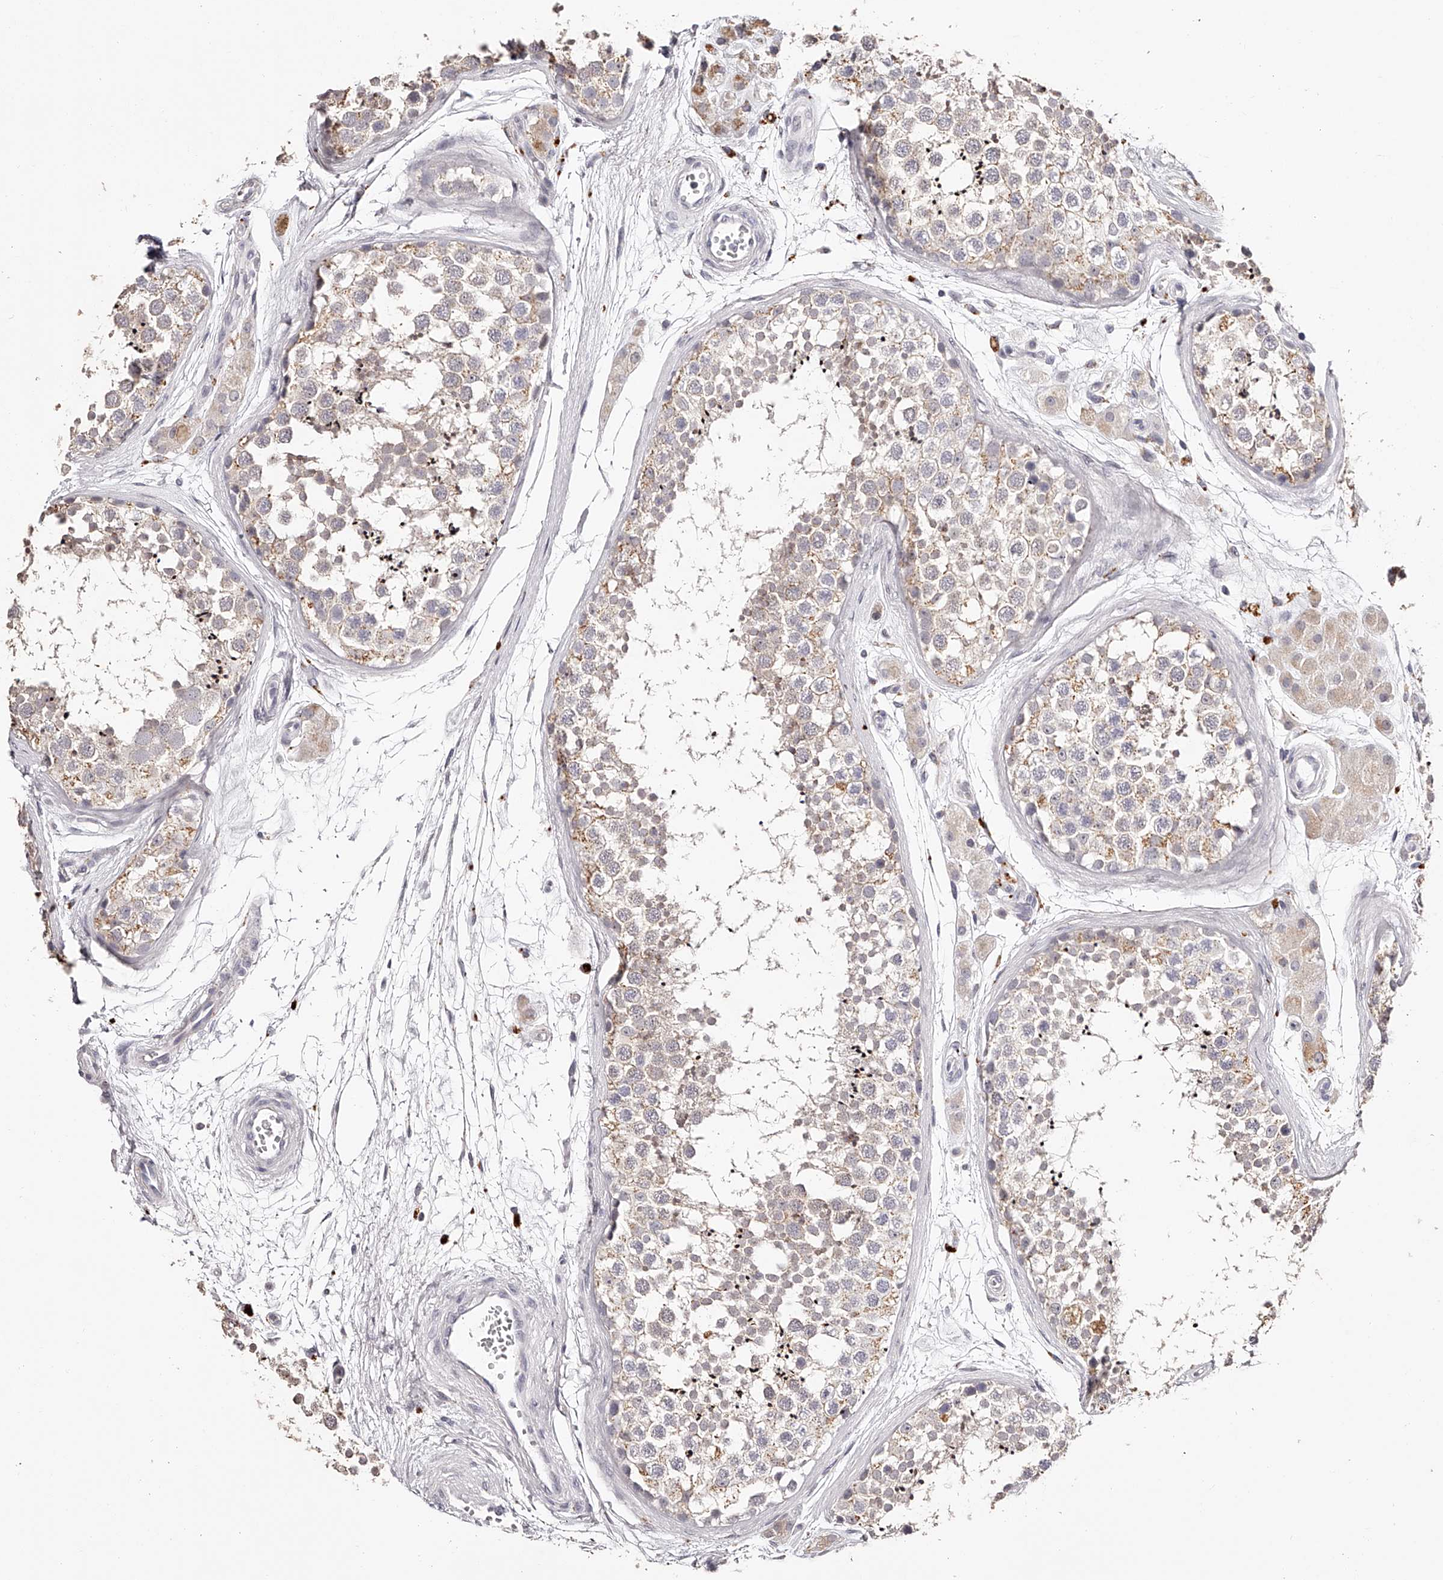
{"staining": {"intensity": "moderate", "quantity": "<25%", "location": "cytoplasmic/membranous"}, "tissue": "testis", "cell_type": "Cells in seminiferous ducts", "image_type": "normal", "snomed": [{"axis": "morphology", "description": "Normal tissue, NOS"}, {"axis": "topography", "description": "Testis"}], "caption": "Cells in seminiferous ducts demonstrate low levels of moderate cytoplasmic/membranous expression in about <25% of cells in unremarkable testis.", "gene": "SLC35D3", "patient": {"sex": "male", "age": 56}}